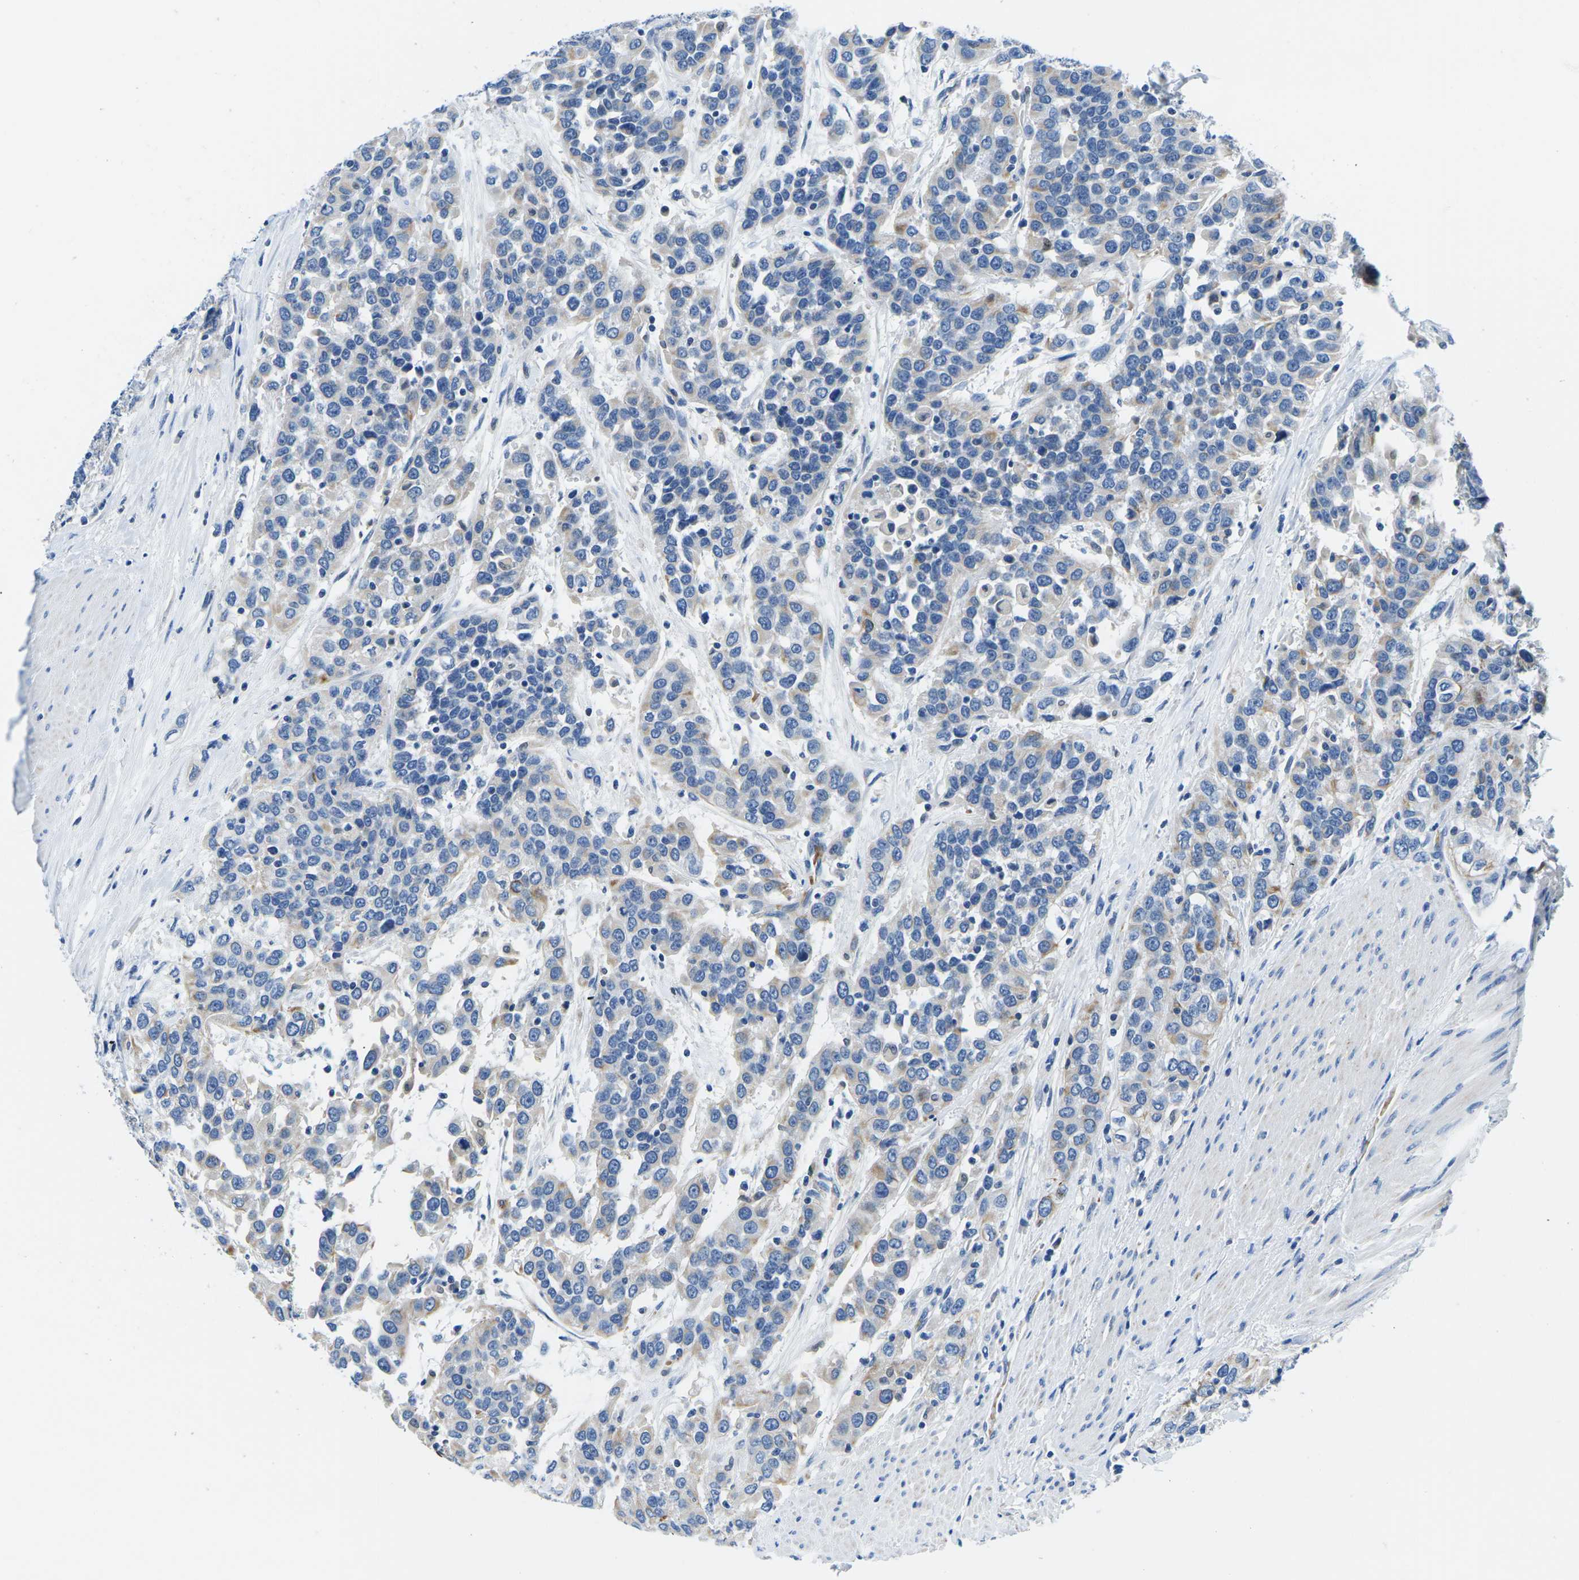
{"staining": {"intensity": "weak", "quantity": "25%-75%", "location": "cytoplasmic/membranous"}, "tissue": "urothelial cancer", "cell_type": "Tumor cells", "image_type": "cancer", "snomed": [{"axis": "morphology", "description": "Urothelial carcinoma, High grade"}, {"axis": "topography", "description": "Urinary bladder"}], "caption": "A micrograph showing weak cytoplasmic/membranous staining in about 25%-75% of tumor cells in urothelial carcinoma (high-grade), as visualized by brown immunohistochemical staining.", "gene": "TM6SF1", "patient": {"sex": "female", "age": 80}}